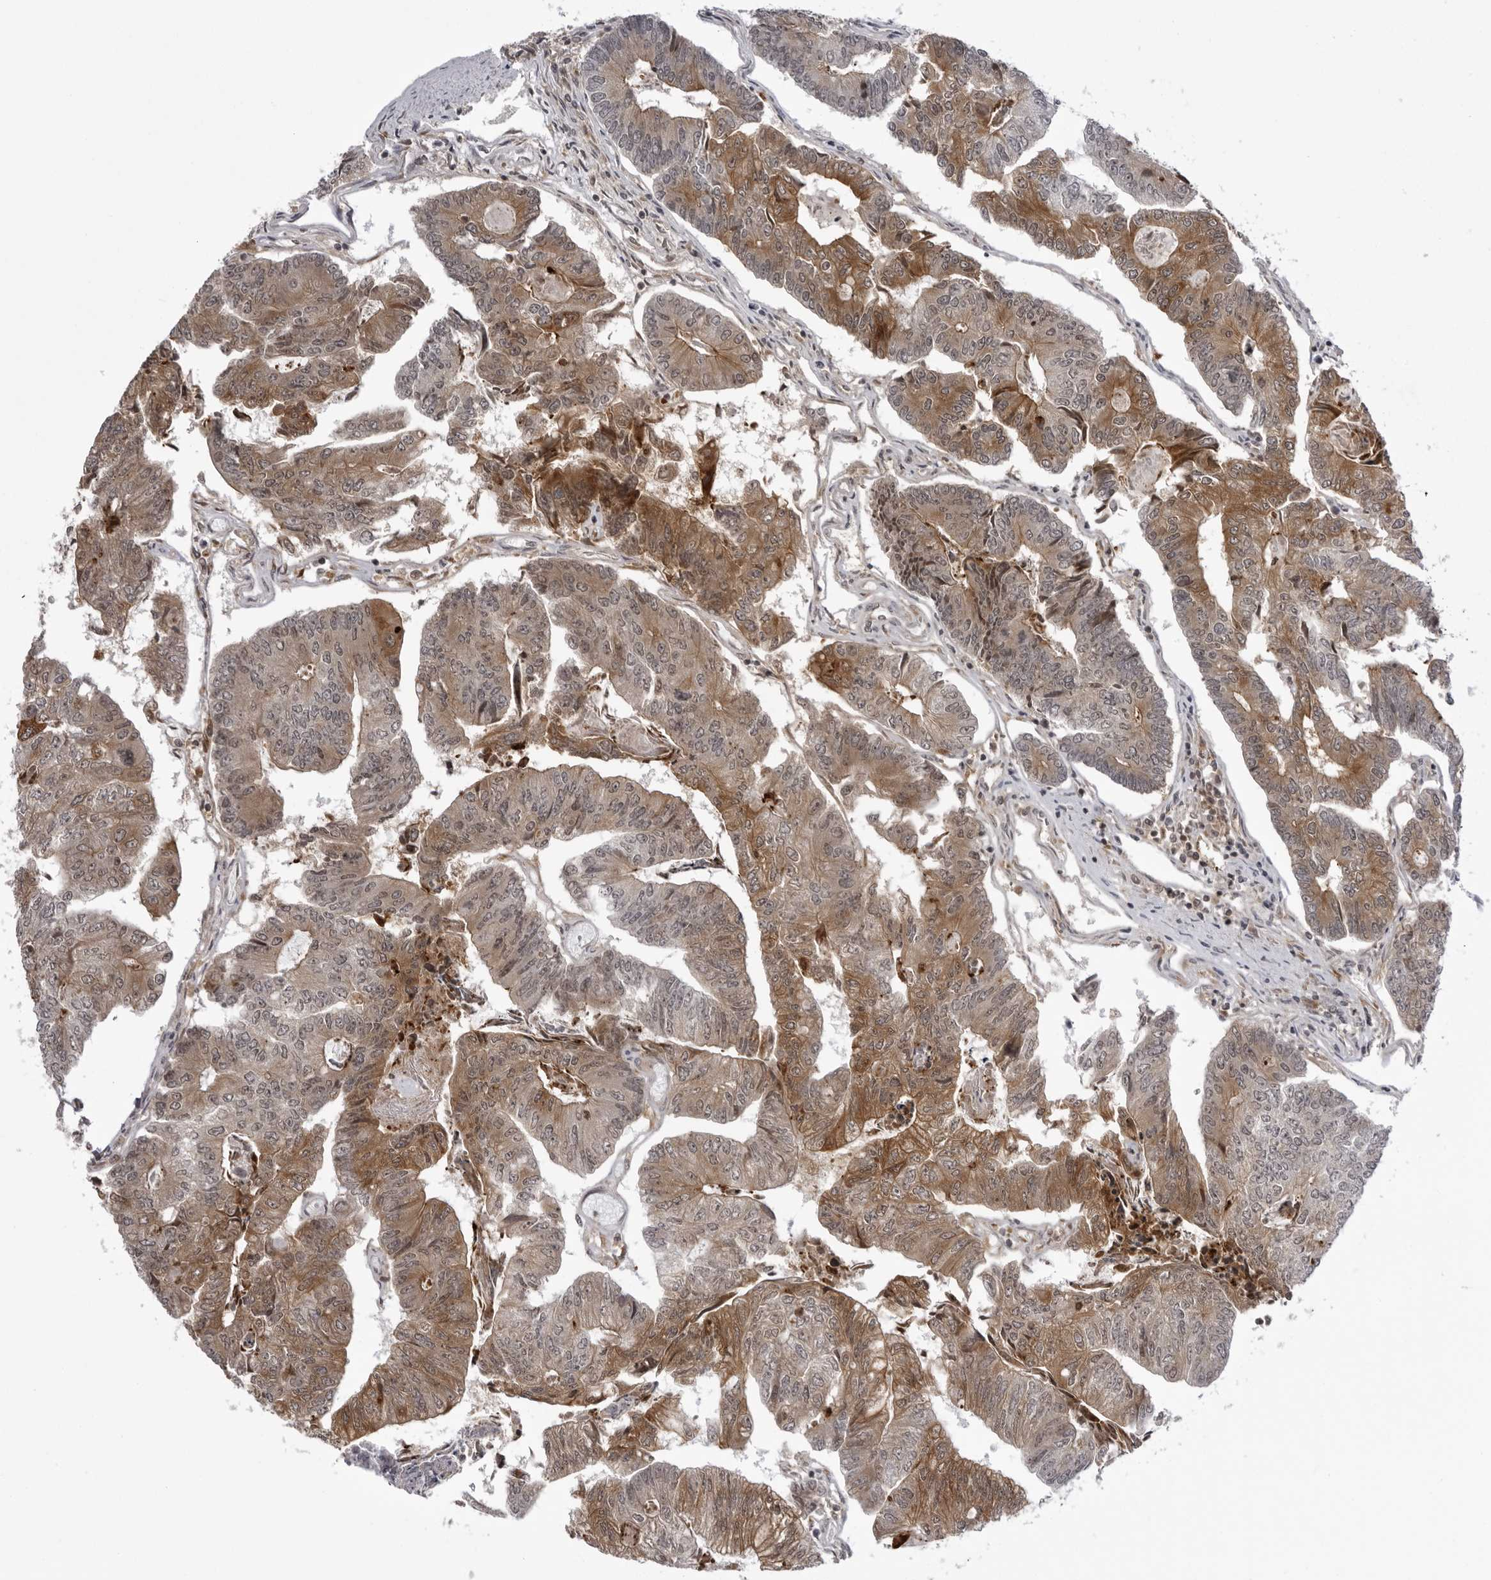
{"staining": {"intensity": "moderate", "quantity": ">75%", "location": "cytoplasmic/membranous"}, "tissue": "colorectal cancer", "cell_type": "Tumor cells", "image_type": "cancer", "snomed": [{"axis": "morphology", "description": "Adenocarcinoma, NOS"}, {"axis": "topography", "description": "Colon"}], "caption": "An IHC photomicrograph of neoplastic tissue is shown. Protein staining in brown labels moderate cytoplasmic/membranous positivity in colorectal cancer within tumor cells.", "gene": "USP43", "patient": {"sex": "female", "age": 67}}